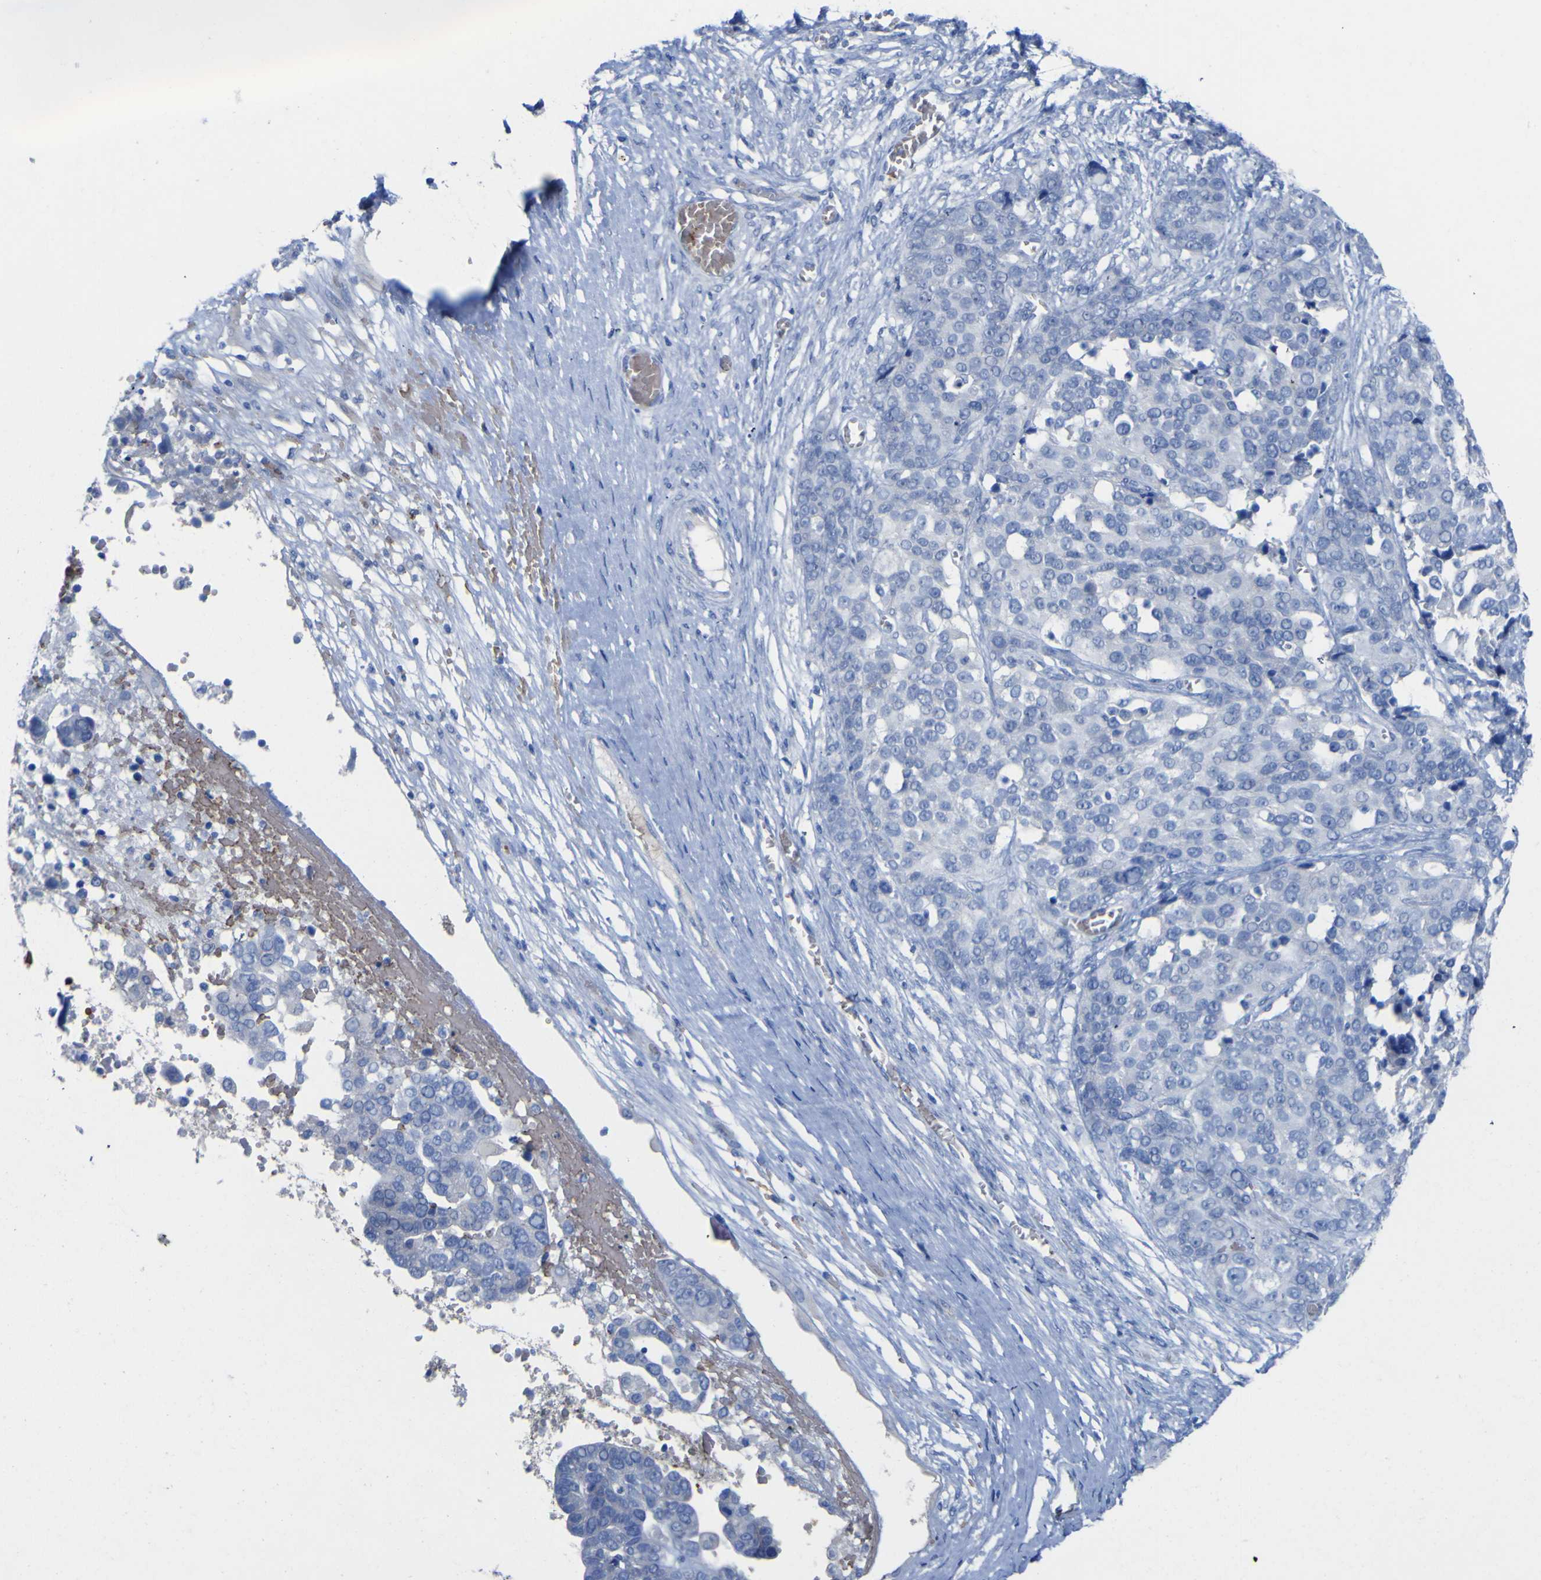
{"staining": {"intensity": "negative", "quantity": "none", "location": "none"}, "tissue": "ovarian cancer", "cell_type": "Tumor cells", "image_type": "cancer", "snomed": [{"axis": "morphology", "description": "Cystadenocarcinoma, serous, NOS"}, {"axis": "topography", "description": "Ovary"}], "caption": "Ovarian cancer (serous cystadenocarcinoma) stained for a protein using immunohistochemistry exhibits no positivity tumor cells.", "gene": "GCM1", "patient": {"sex": "female", "age": 44}}